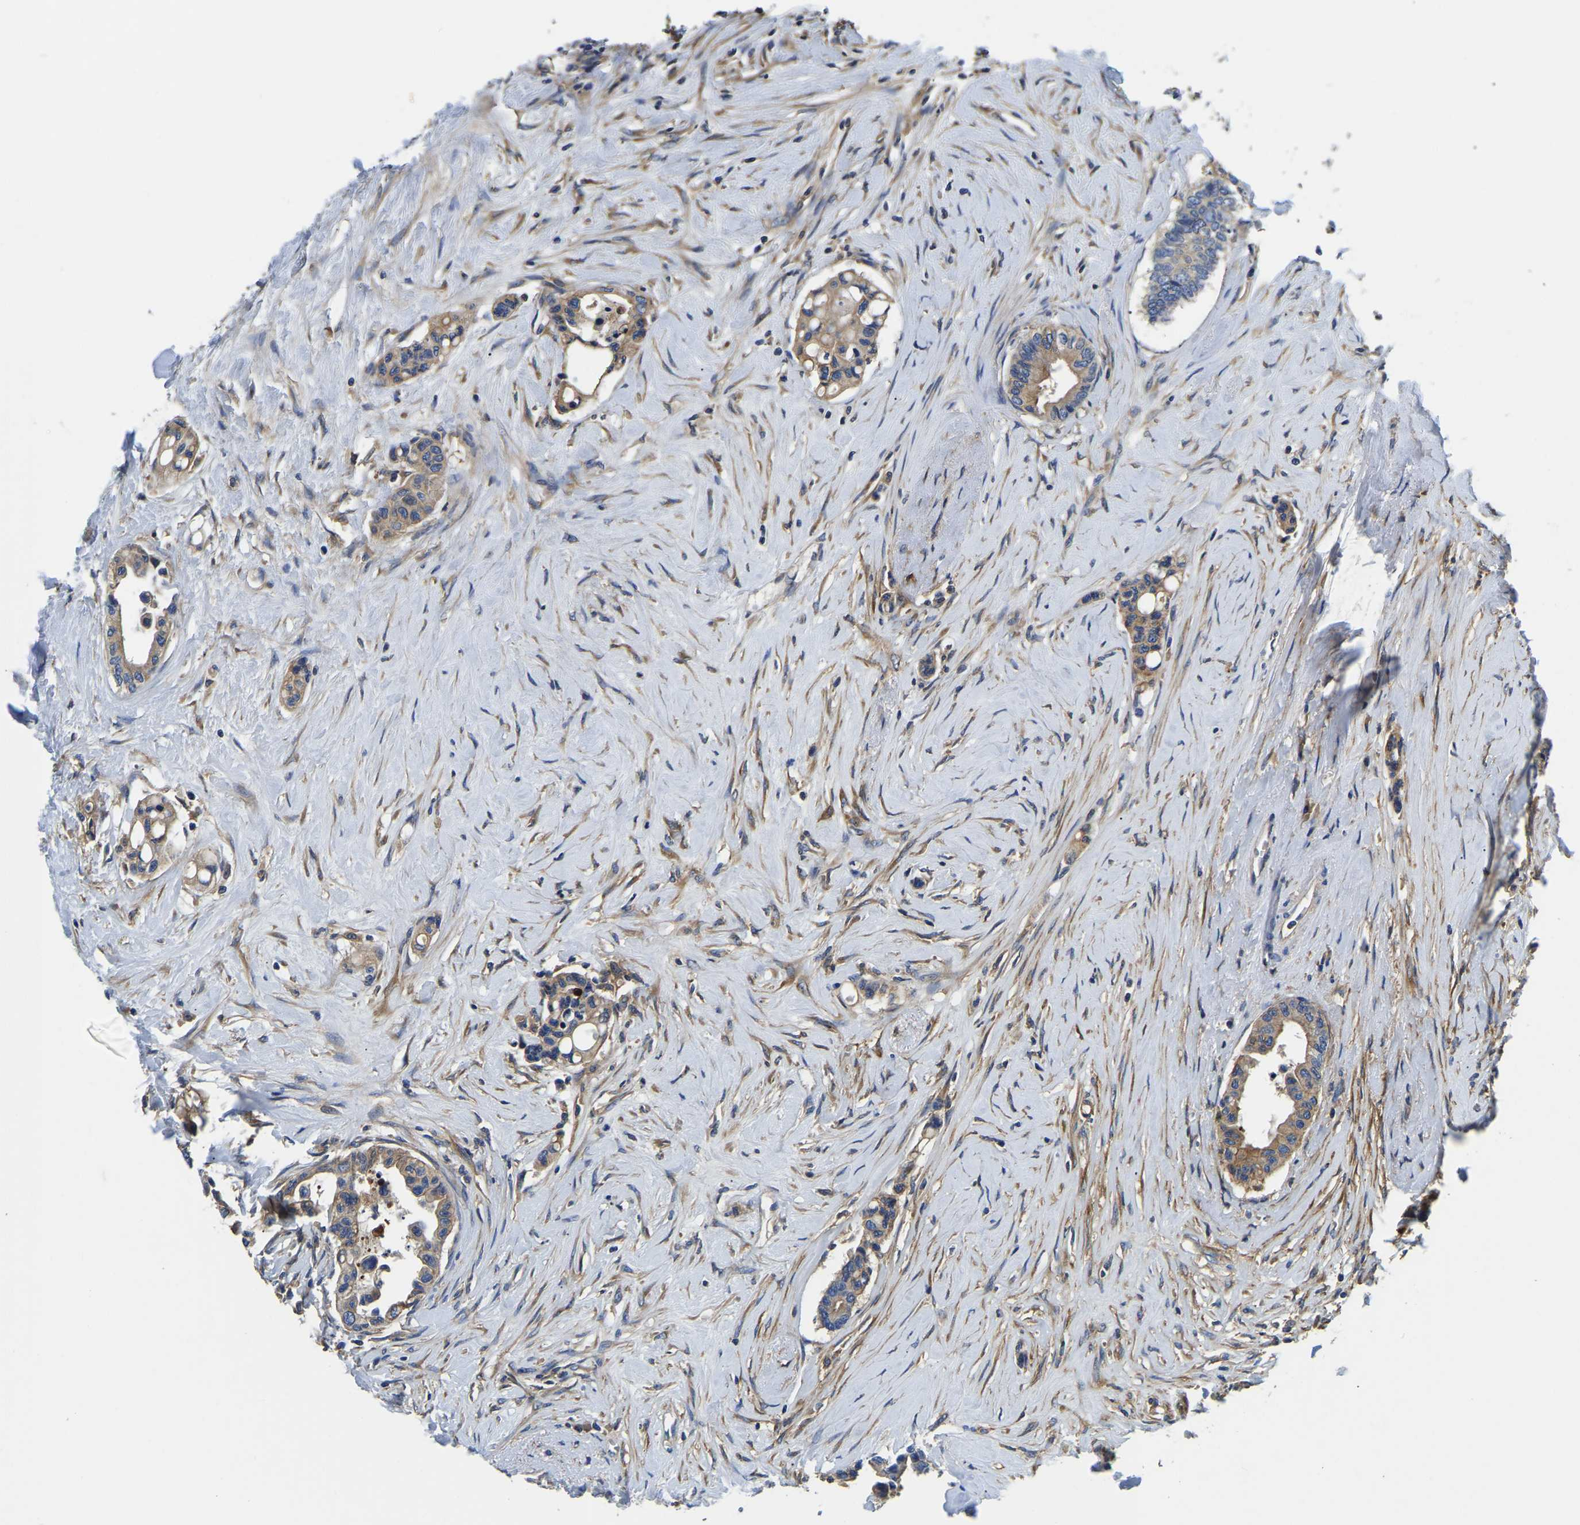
{"staining": {"intensity": "moderate", "quantity": ">75%", "location": "cytoplasmic/membranous"}, "tissue": "colorectal cancer", "cell_type": "Tumor cells", "image_type": "cancer", "snomed": [{"axis": "morphology", "description": "Normal tissue, NOS"}, {"axis": "morphology", "description": "Adenocarcinoma, NOS"}, {"axis": "topography", "description": "Colon"}], "caption": "Moderate cytoplasmic/membranous protein positivity is present in about >75% of tumor cells in colorectal adenocarcinoma.", "gene": "STAT2", "patient": {"sex": "male", "age": 82}}